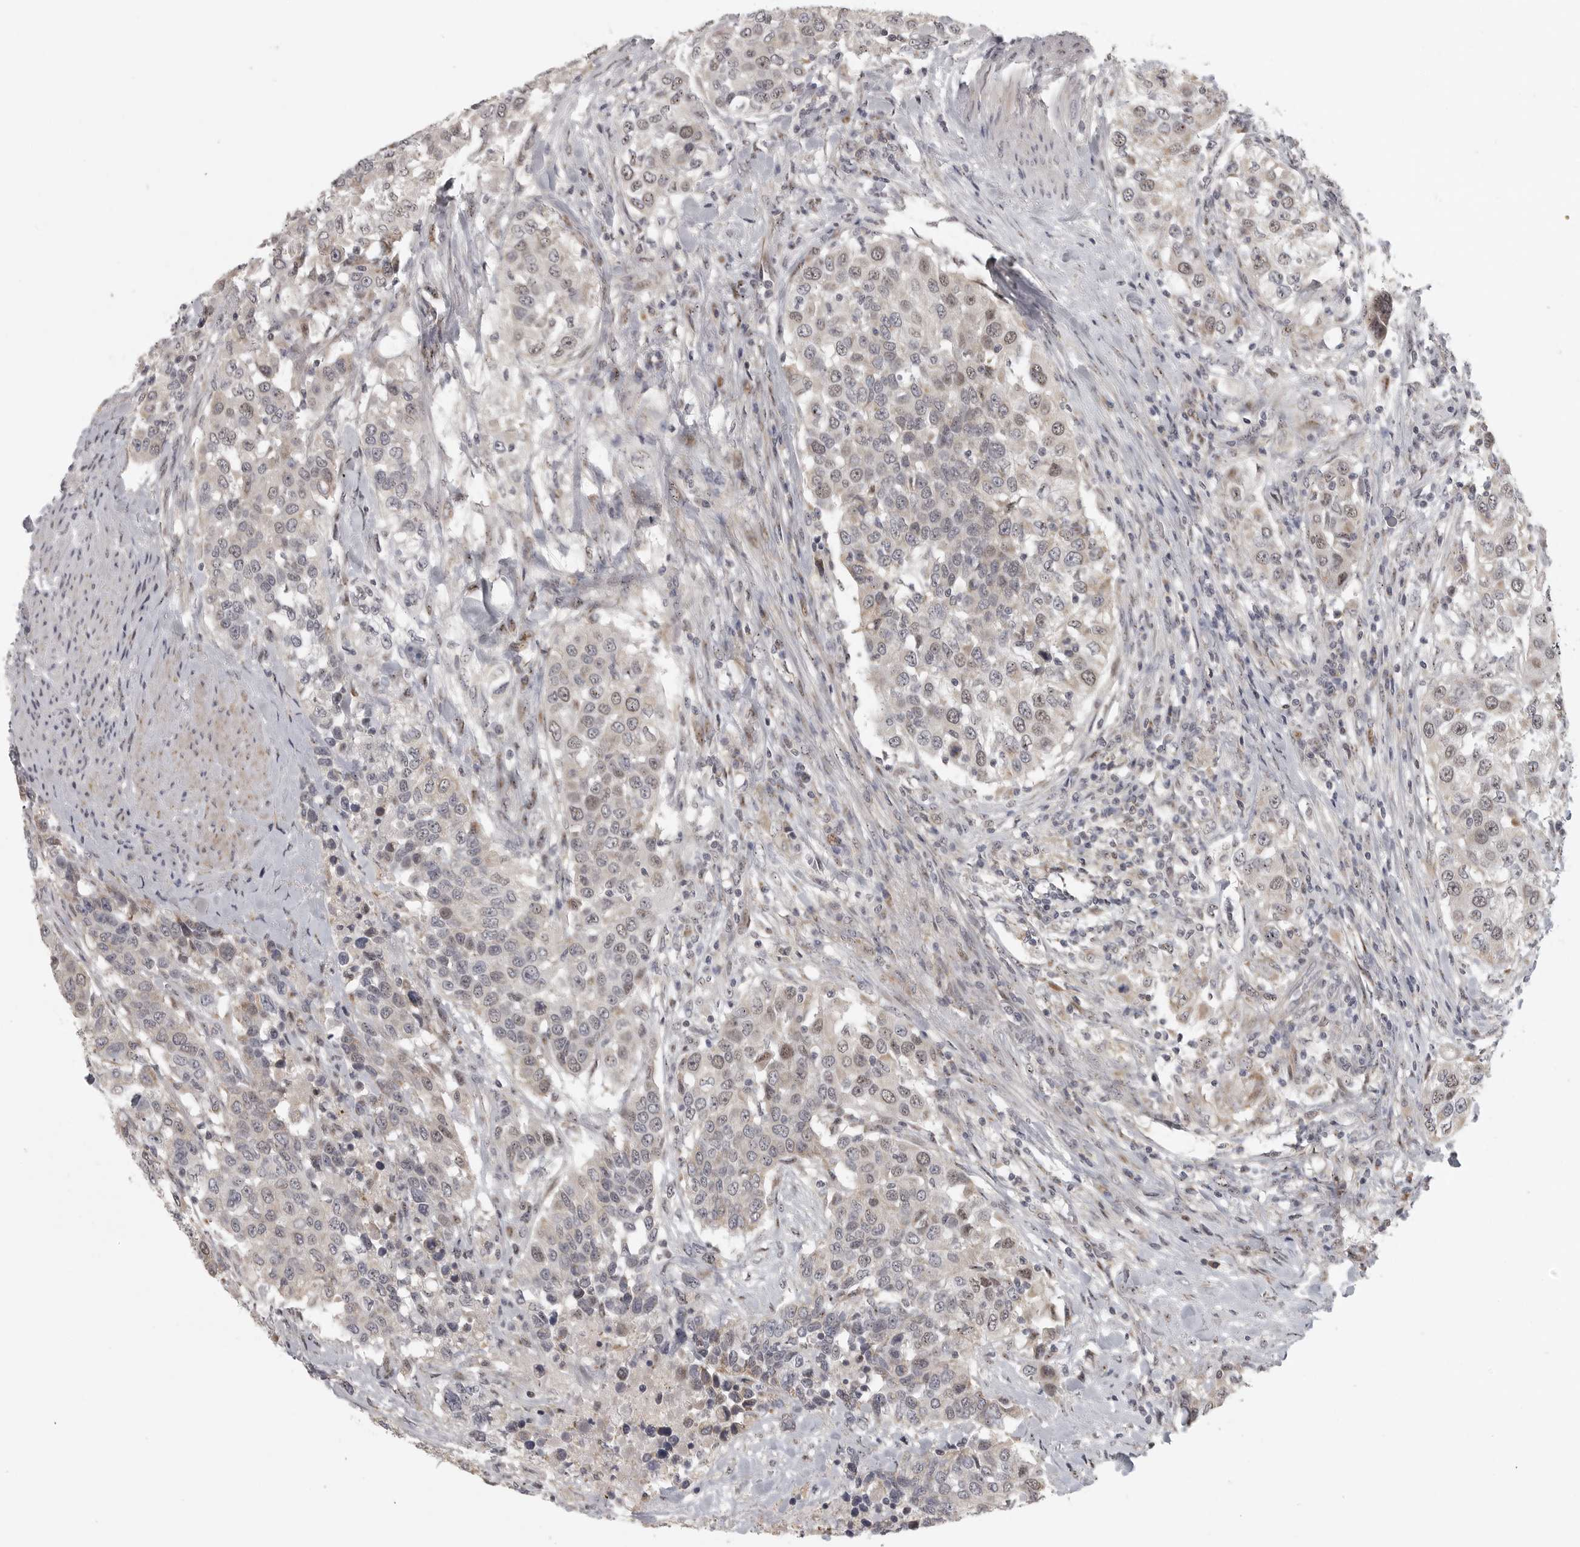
{"staining": {"intensity": "negative", "quantity": "none", "location": "none"}, "tissue": "urothelial cancer", "cell_type": "Tumor cells", "image_type": "cancer", "snomed": [{"axis": "morphology", "description": "Urothelial carcinoma, High grade"}, {"axis": "topography", "description": "Urinary bladder"}], "caption": "Tumor cells are negative for brown protein staining in urothelial cancer.", "gene": "POLE2", "patient": {"sex": "female", "age": 80}}